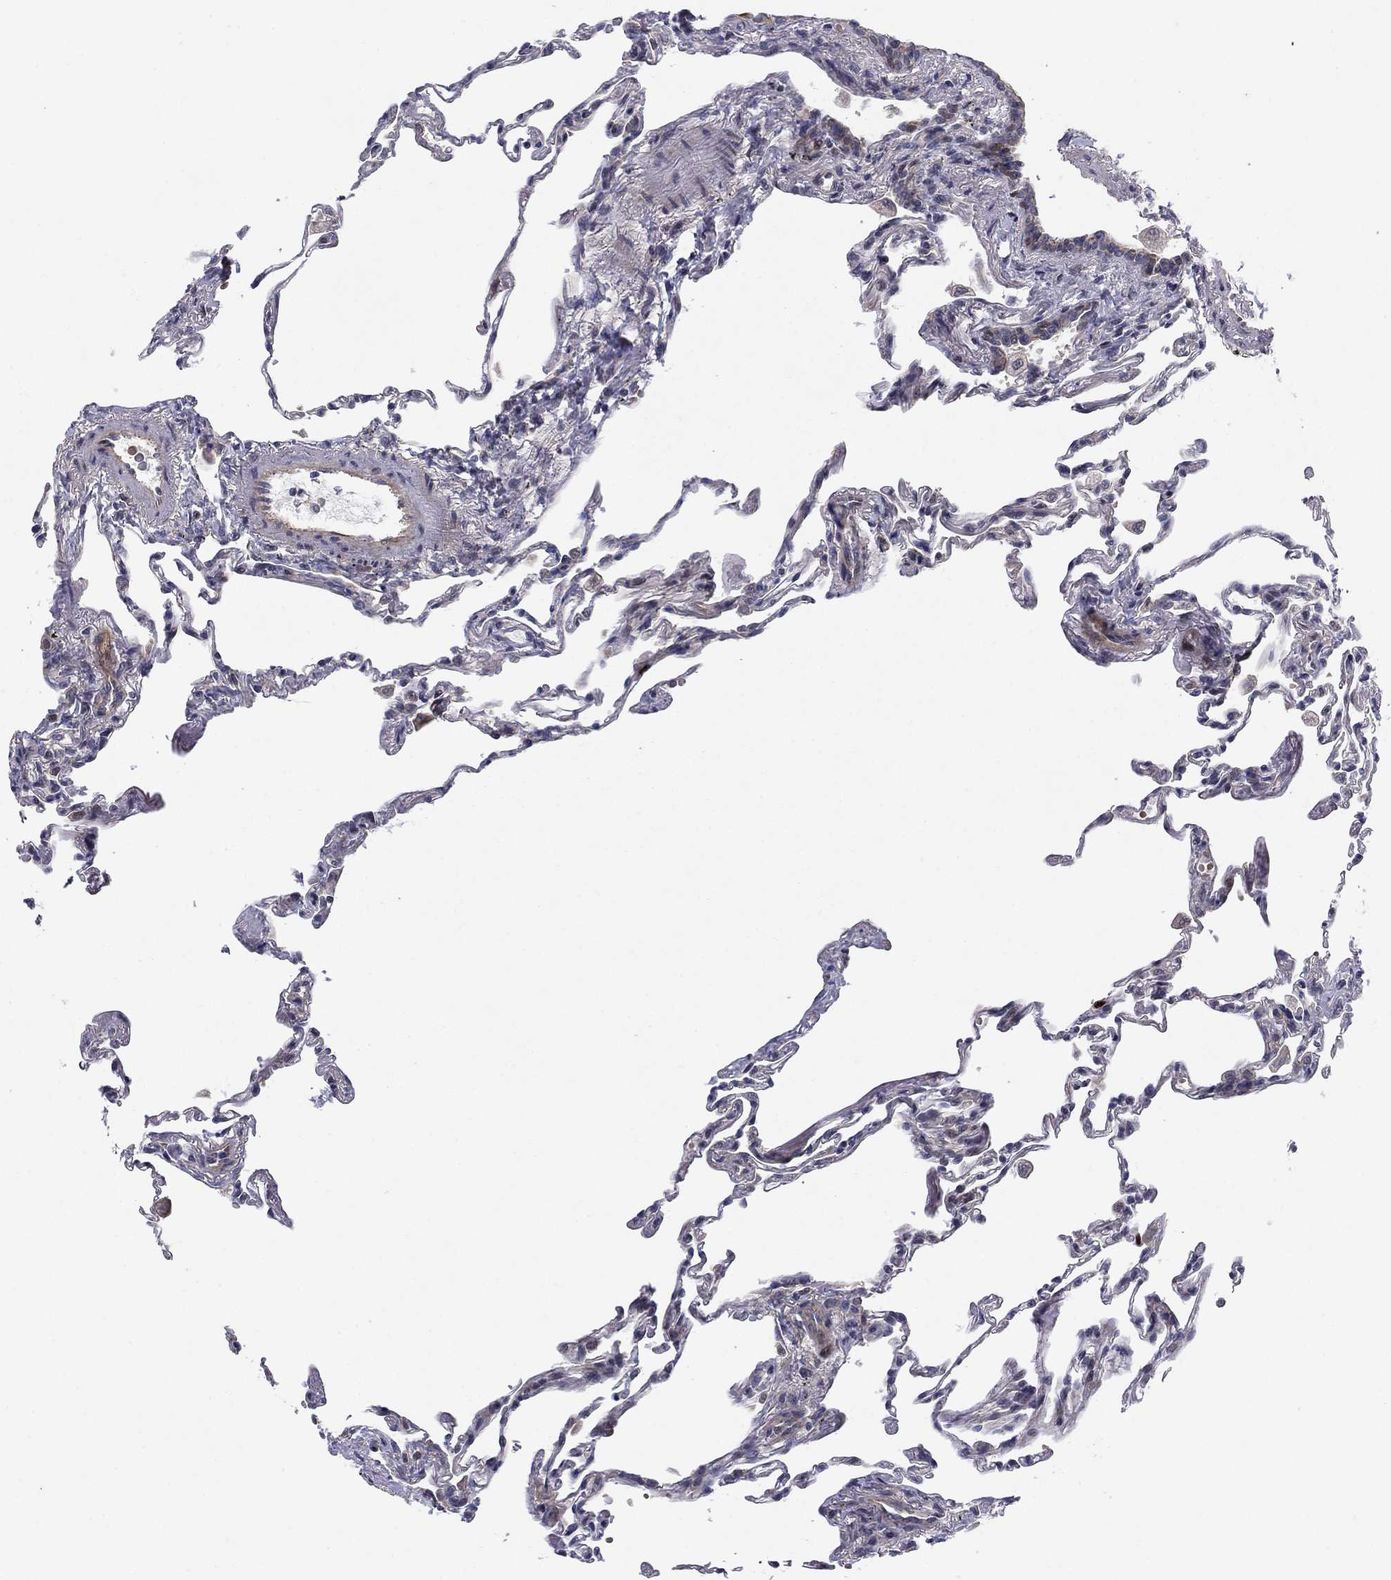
{"staining": {"intensity": "moderate", "quantity": "<25%", "location": "nuclear"}, "tissue": "lung", "cell_type": "Alveolar cells", "image_type": "normal", "snomed": [{"axis": "morphology", "description": "Normal tissue, NOS"}, {"axis": "topography", "description": "Lung"}], "caption": "A brown stain labels moderate nuclear positivity of a protein in alveolar cells of unremarkable human lung.", "gene": "BCL11A", "patient": {"sex": "female", "age": 57}}